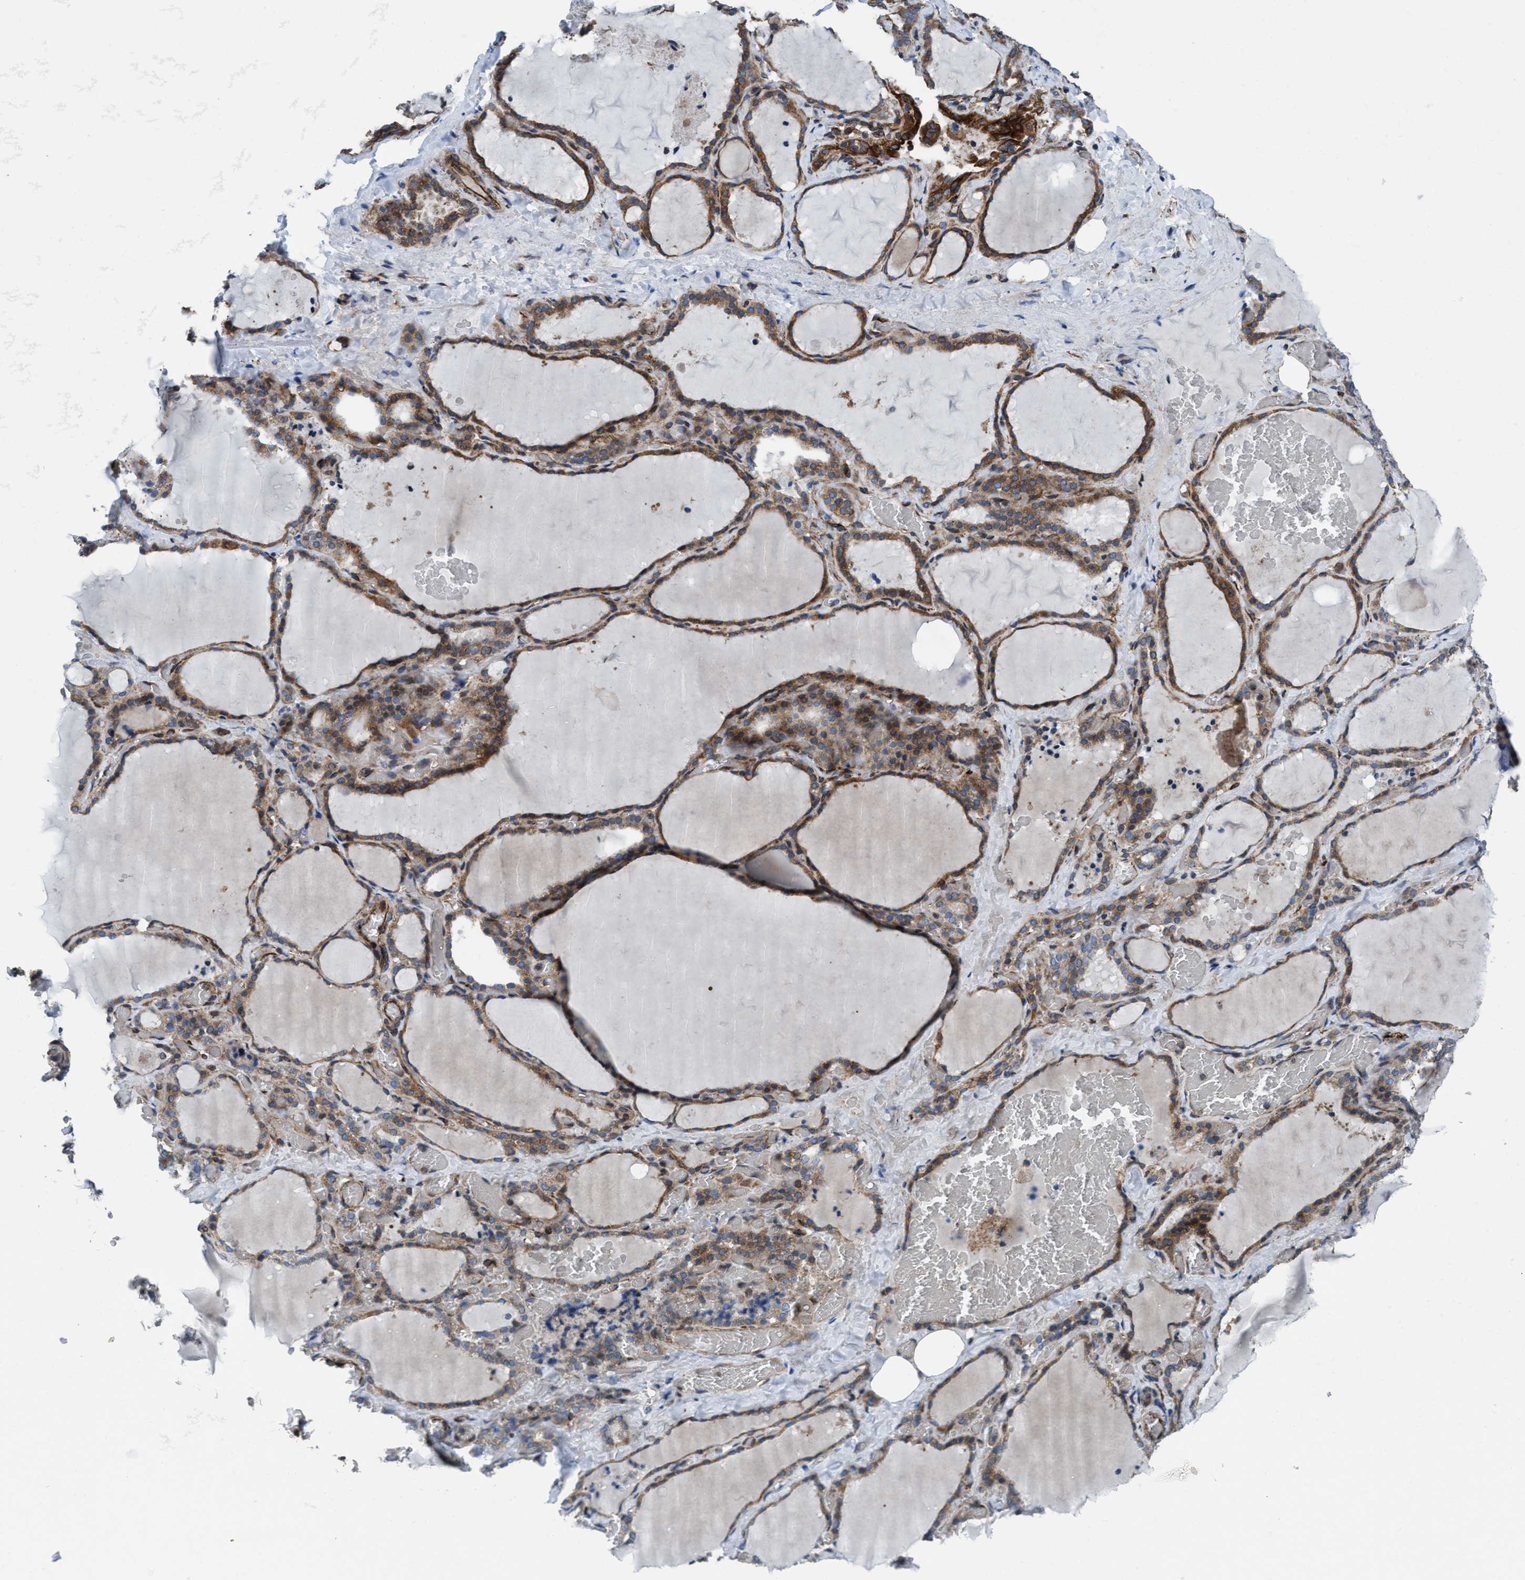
{"staining": {"intensity": "moderate", "quantity": ">75%", "location": "cytoplasmic/membranous"}, "tissue": "thyroid gland", "cell_type": "Glandular cells", "image_type": "normal", "snomed": [{"axis": "morphology", "description": "Normal tissue, NOS"}, {"axis": "topography", "description": "Thyroid gland"}], "caption": "Protein analysis of unremarkable thyroid gland reveals moderate cytoplasmic/membranous positivity in about >75% of glandular cells.", "gene": "NMT1", "patient": {"sex": "female", "age": 22}}